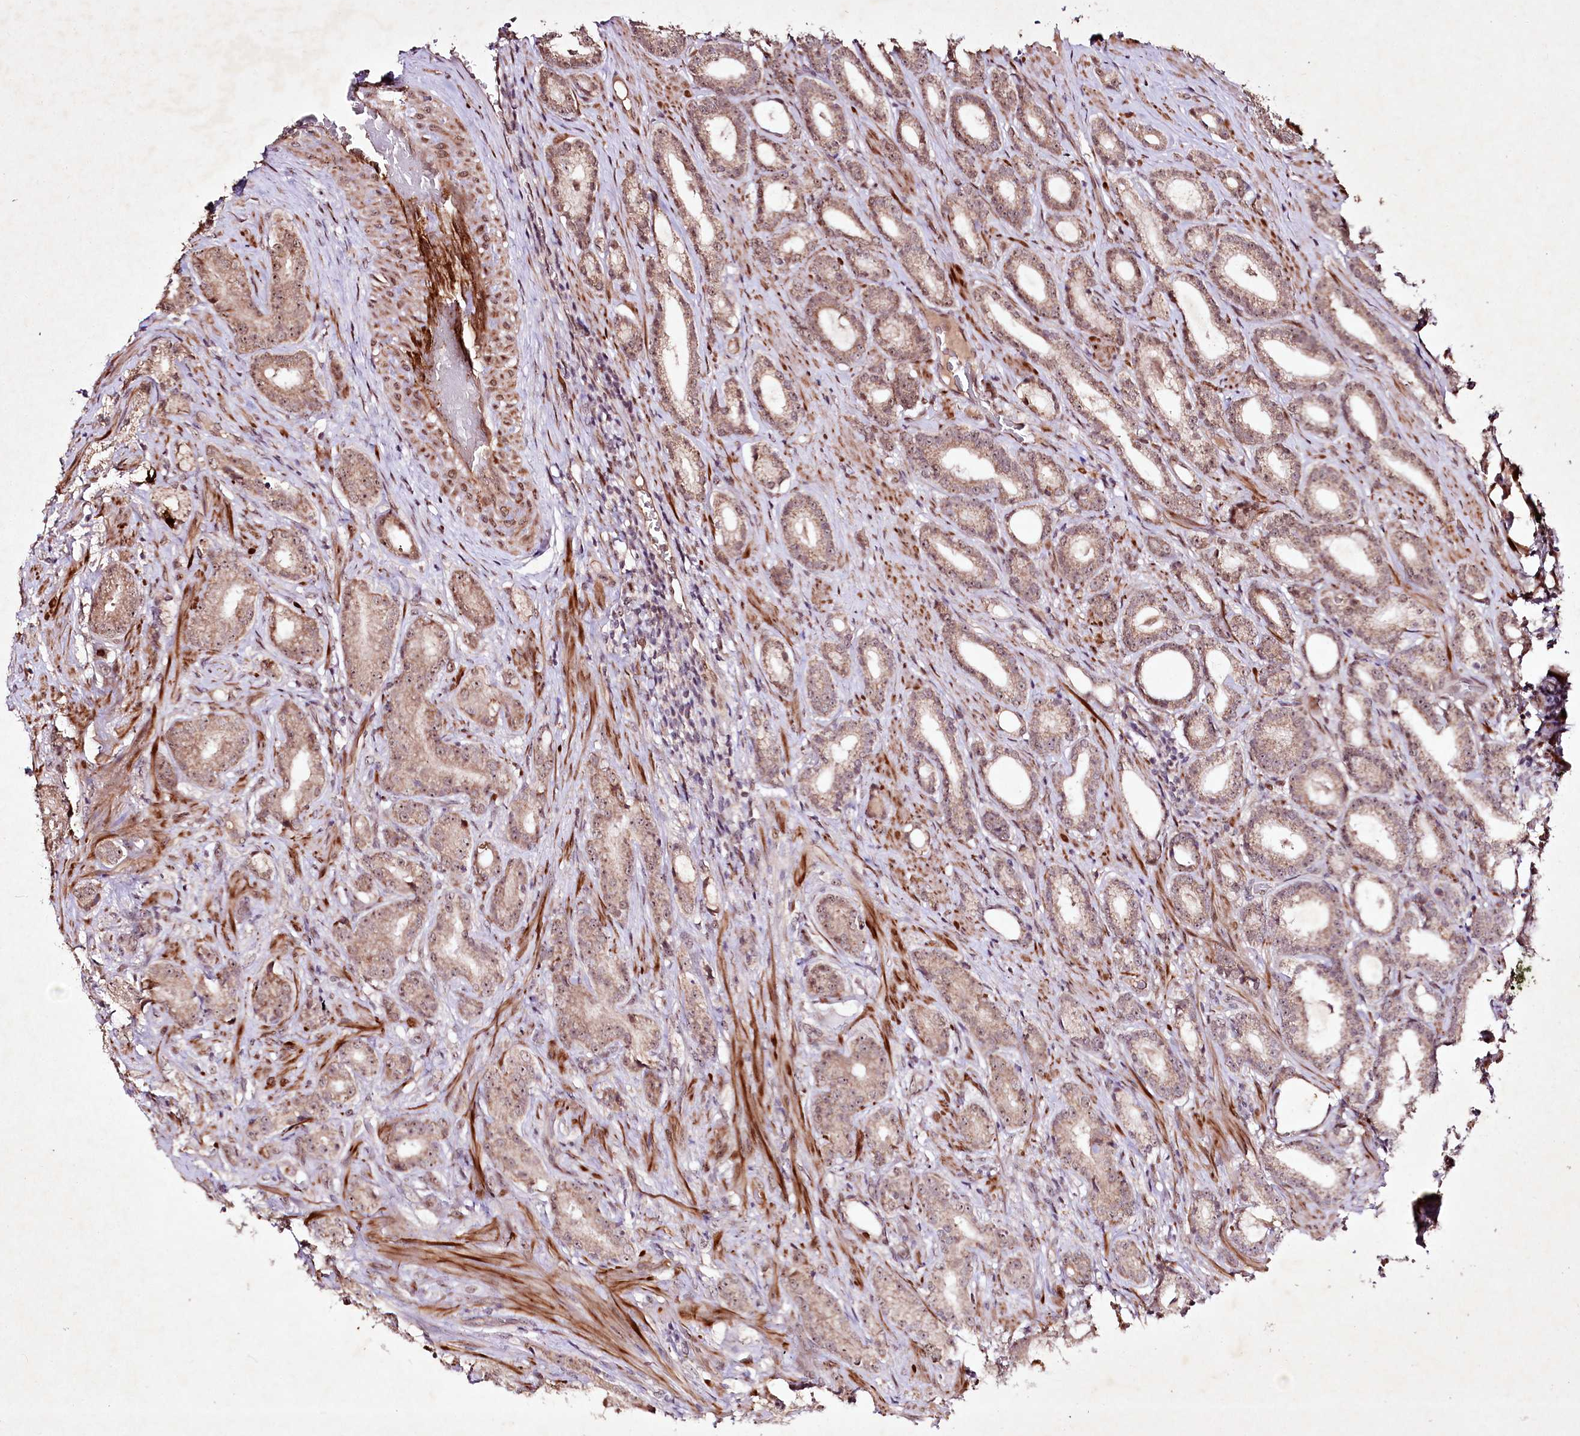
{"staining": {"intensity": "moderate", "quantity": ">75%", "location": "cytoplasmic/membranous,nuclear"}, "tissue": "prostate cancer", "cell_type": "Tumor cells", "image_type": "cancer", "snomed": [{"axis": "morphology", "description": "Adenocarcinoma, Low grade"}, {"axis": "topography", "description": "Prostate"}], "caption": "DAB (3,3'-diaminobenzidine) immunohistochemical staining of prostate low-grade adenocarcinoma demonstrates moderate cytoplasmic/membranous and nuclear protein positivity in about >75% of tumor cells.", "gene": "DMP1", "patient": {"sex": "male", "age": 71}}